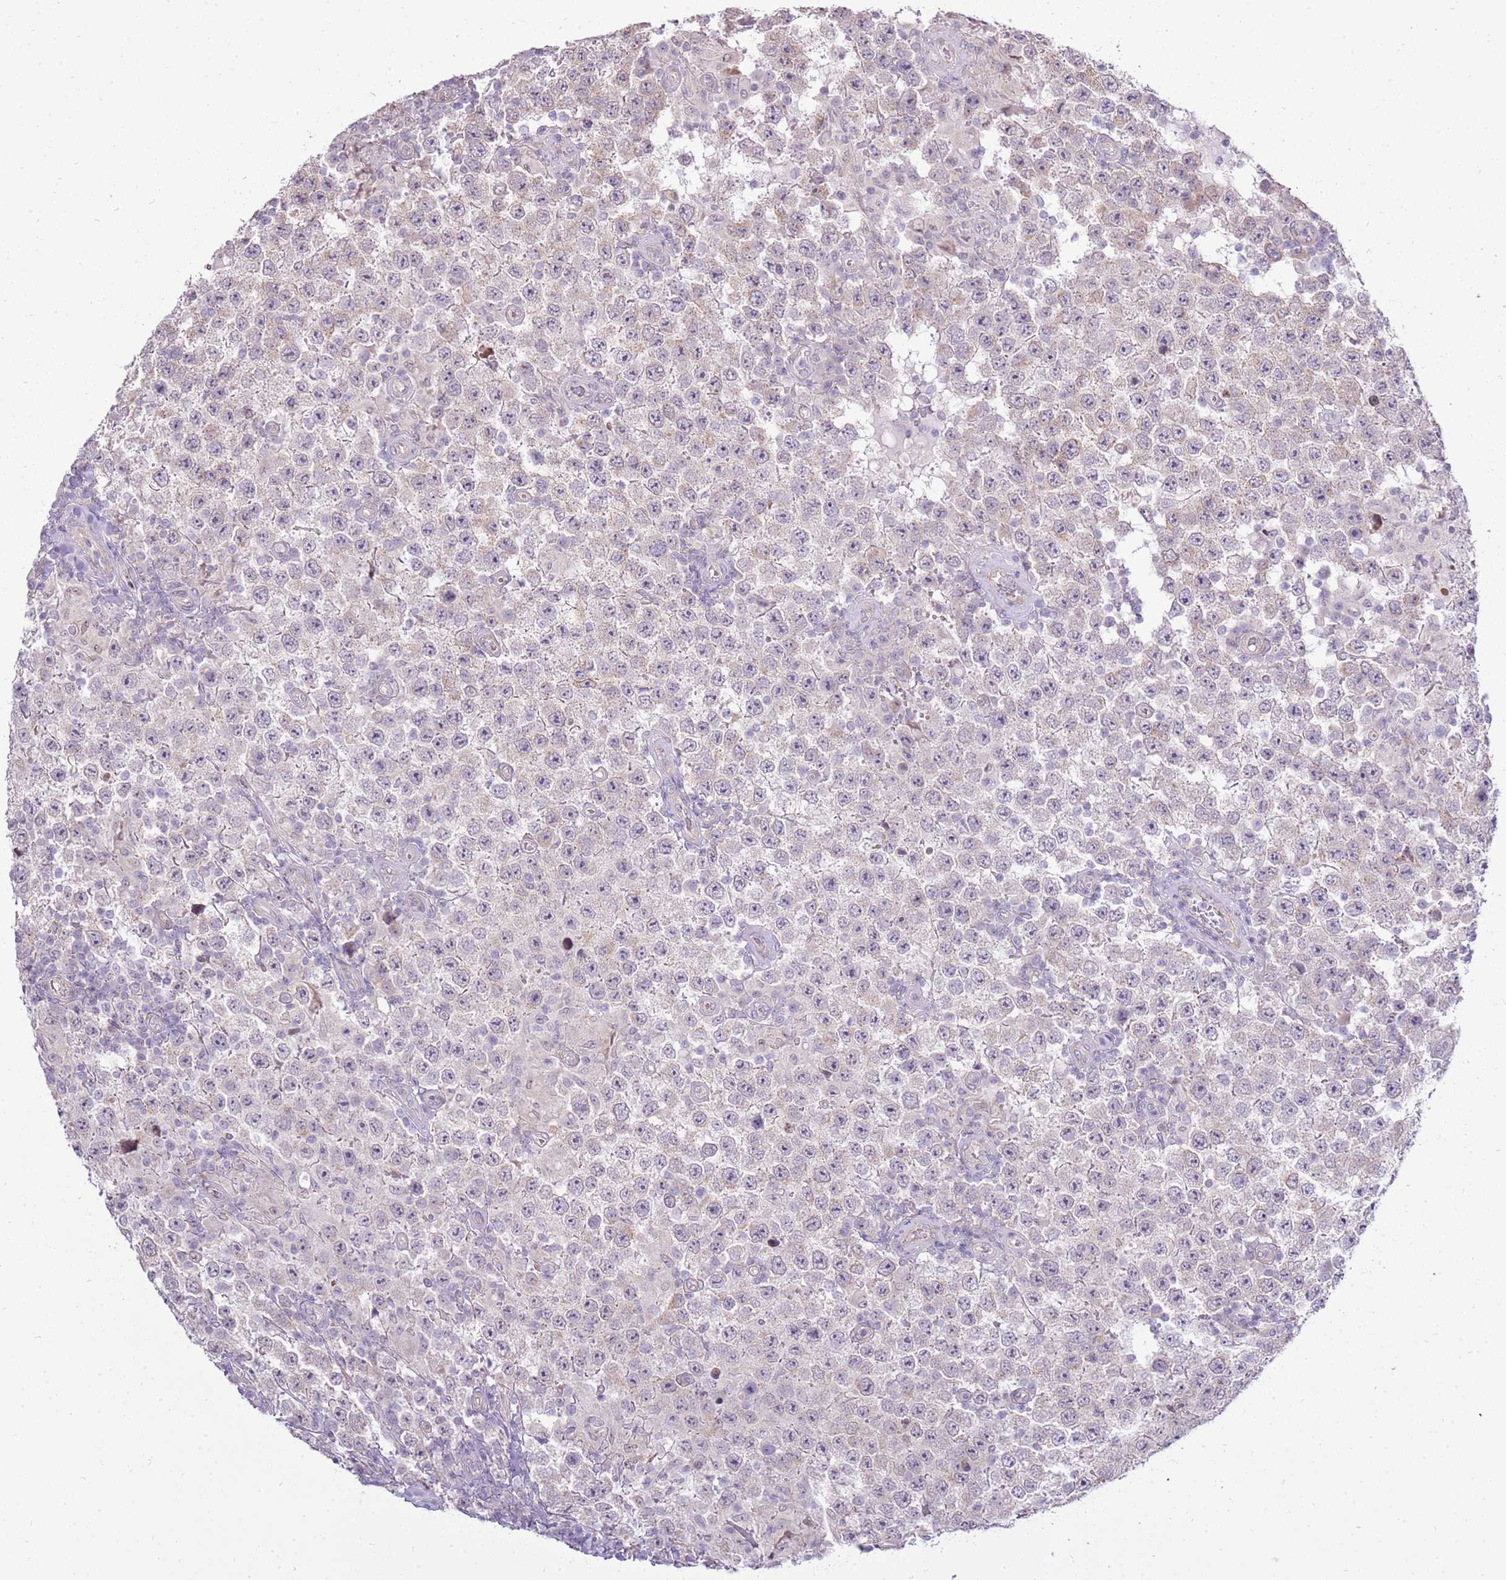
{"staining": {"intensity": "weak", "quantity": "<25%", "location": "cytoplasmic/membranous"}, "tissue": "testis cancer", "cell_type": "Tumor cells", "image_type": "cancer", "snomed": [{"axis": "morphology", "description": "Normal tissue, NOS"}, {"axis": "morphology", "description": "Urothelial carcinoma, High grade"}, {"axis": "morphology", "description": "Seminoma, NOS"}, {"axis": "morphology", "description": "Carcinoma, Embryonal, NOS"}, {"axis": "topography", "description": "Urinary bladder"}, {"axis": "topography", "description": "Testis"}], "caption": "DAB immunohistochemical staining of human testis cancer shows no significant positivity in tumor cells.", "gene": "UGGT2", "patient": {"sex": "male", "age": 41}}